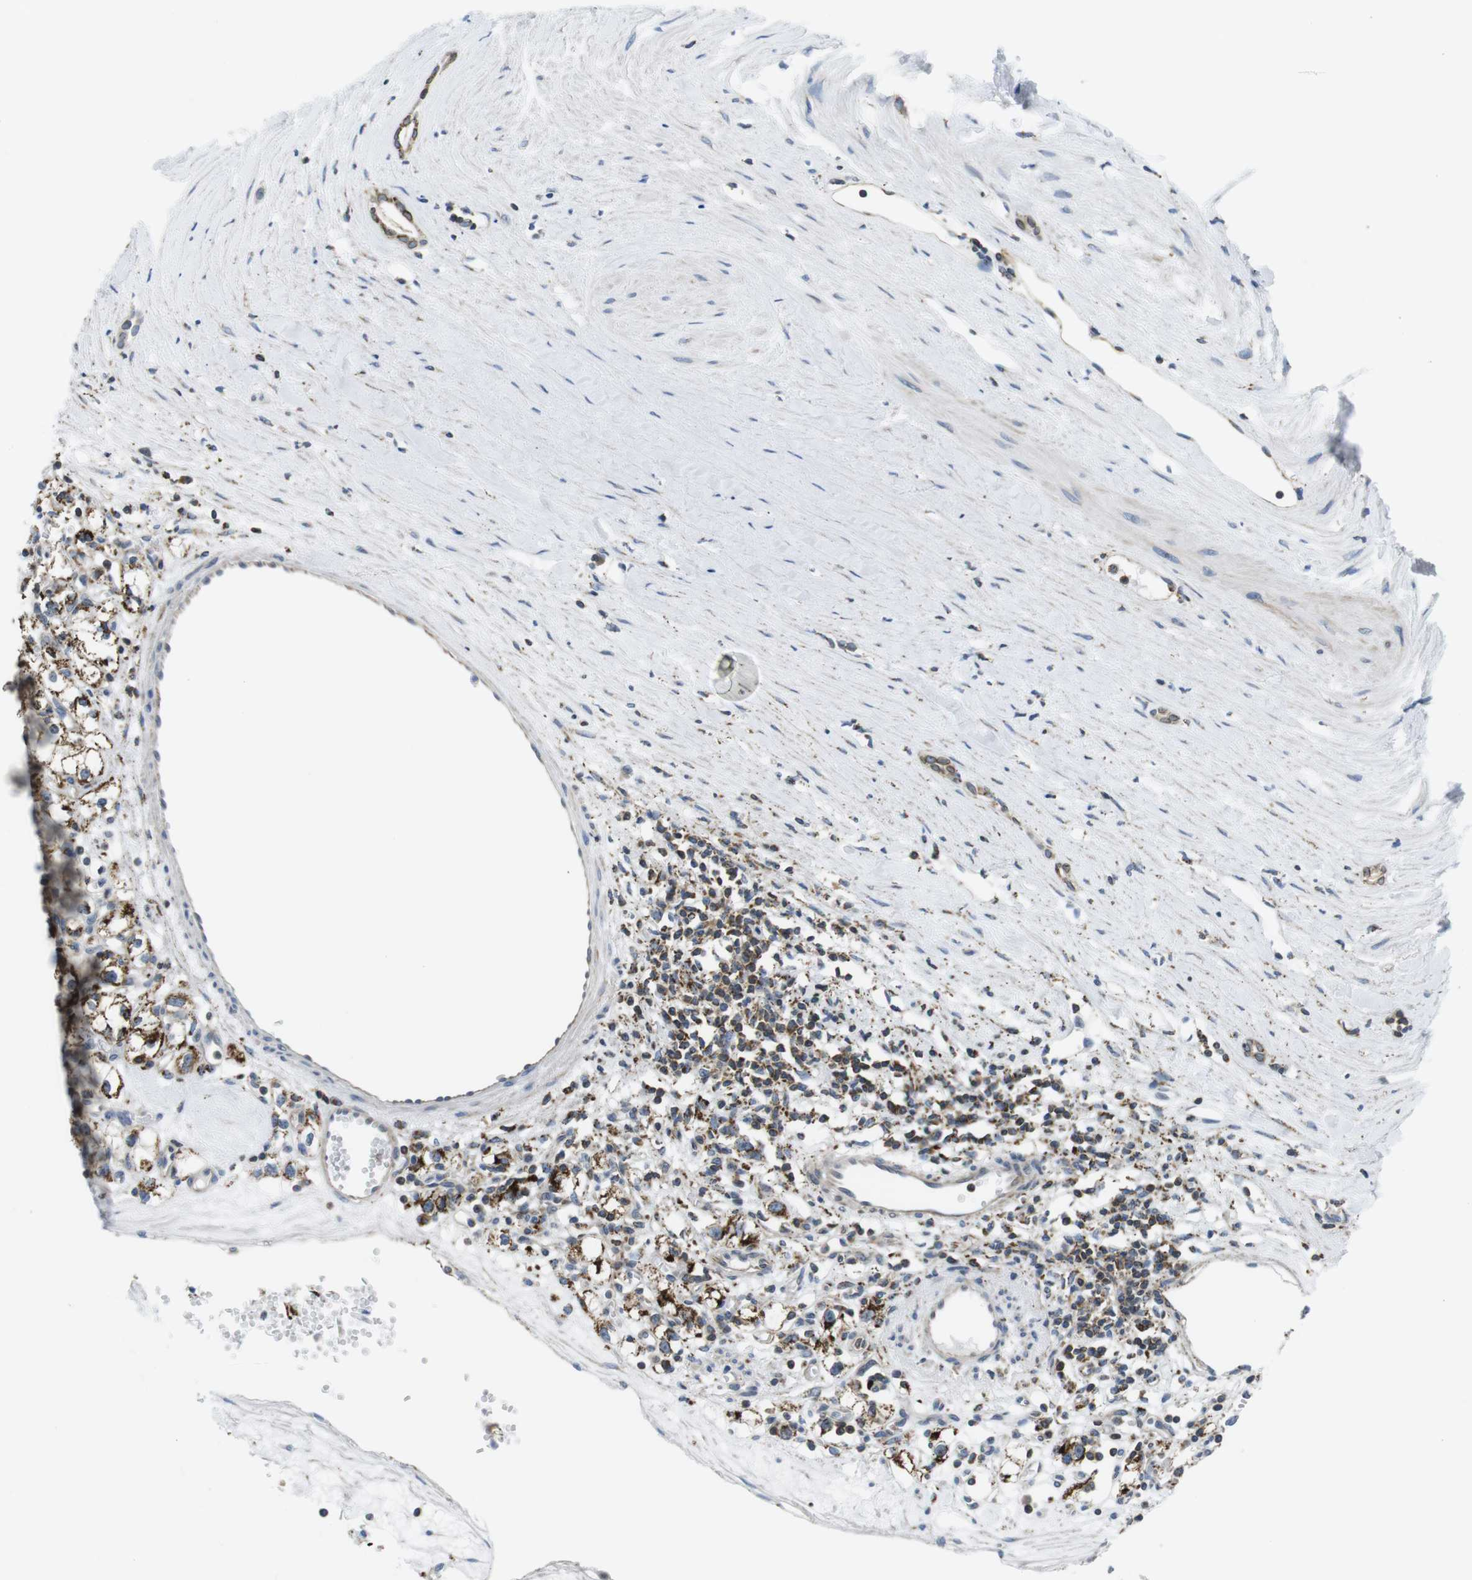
{"staining": {"intensity": "moderate", "quantity": "25%-75%", "location": "cytoplasmic/membranous"}, "tissue": "renal cancer", "cell_type": "Tumor cells", "image_type": "cancer", "snomed": [{"axis": "morphology", "description": "Adenocarcinoma, NOS"}, {"axis": "topography", "description": "Kidney"}], "caption": "The immunohistochemical stain labels moderate cytoplasmic/membranous positivity in tumor cells of renal adenocarcinoma tissue. The protein is stained brown, and the nuclei are stained in blue (DAB (3,3'-diaminobenzidine) IHC with brightfield microscopy, high magnification).", "gene": "KCNE3", "patient": {"sex": "male", "age": 56}}